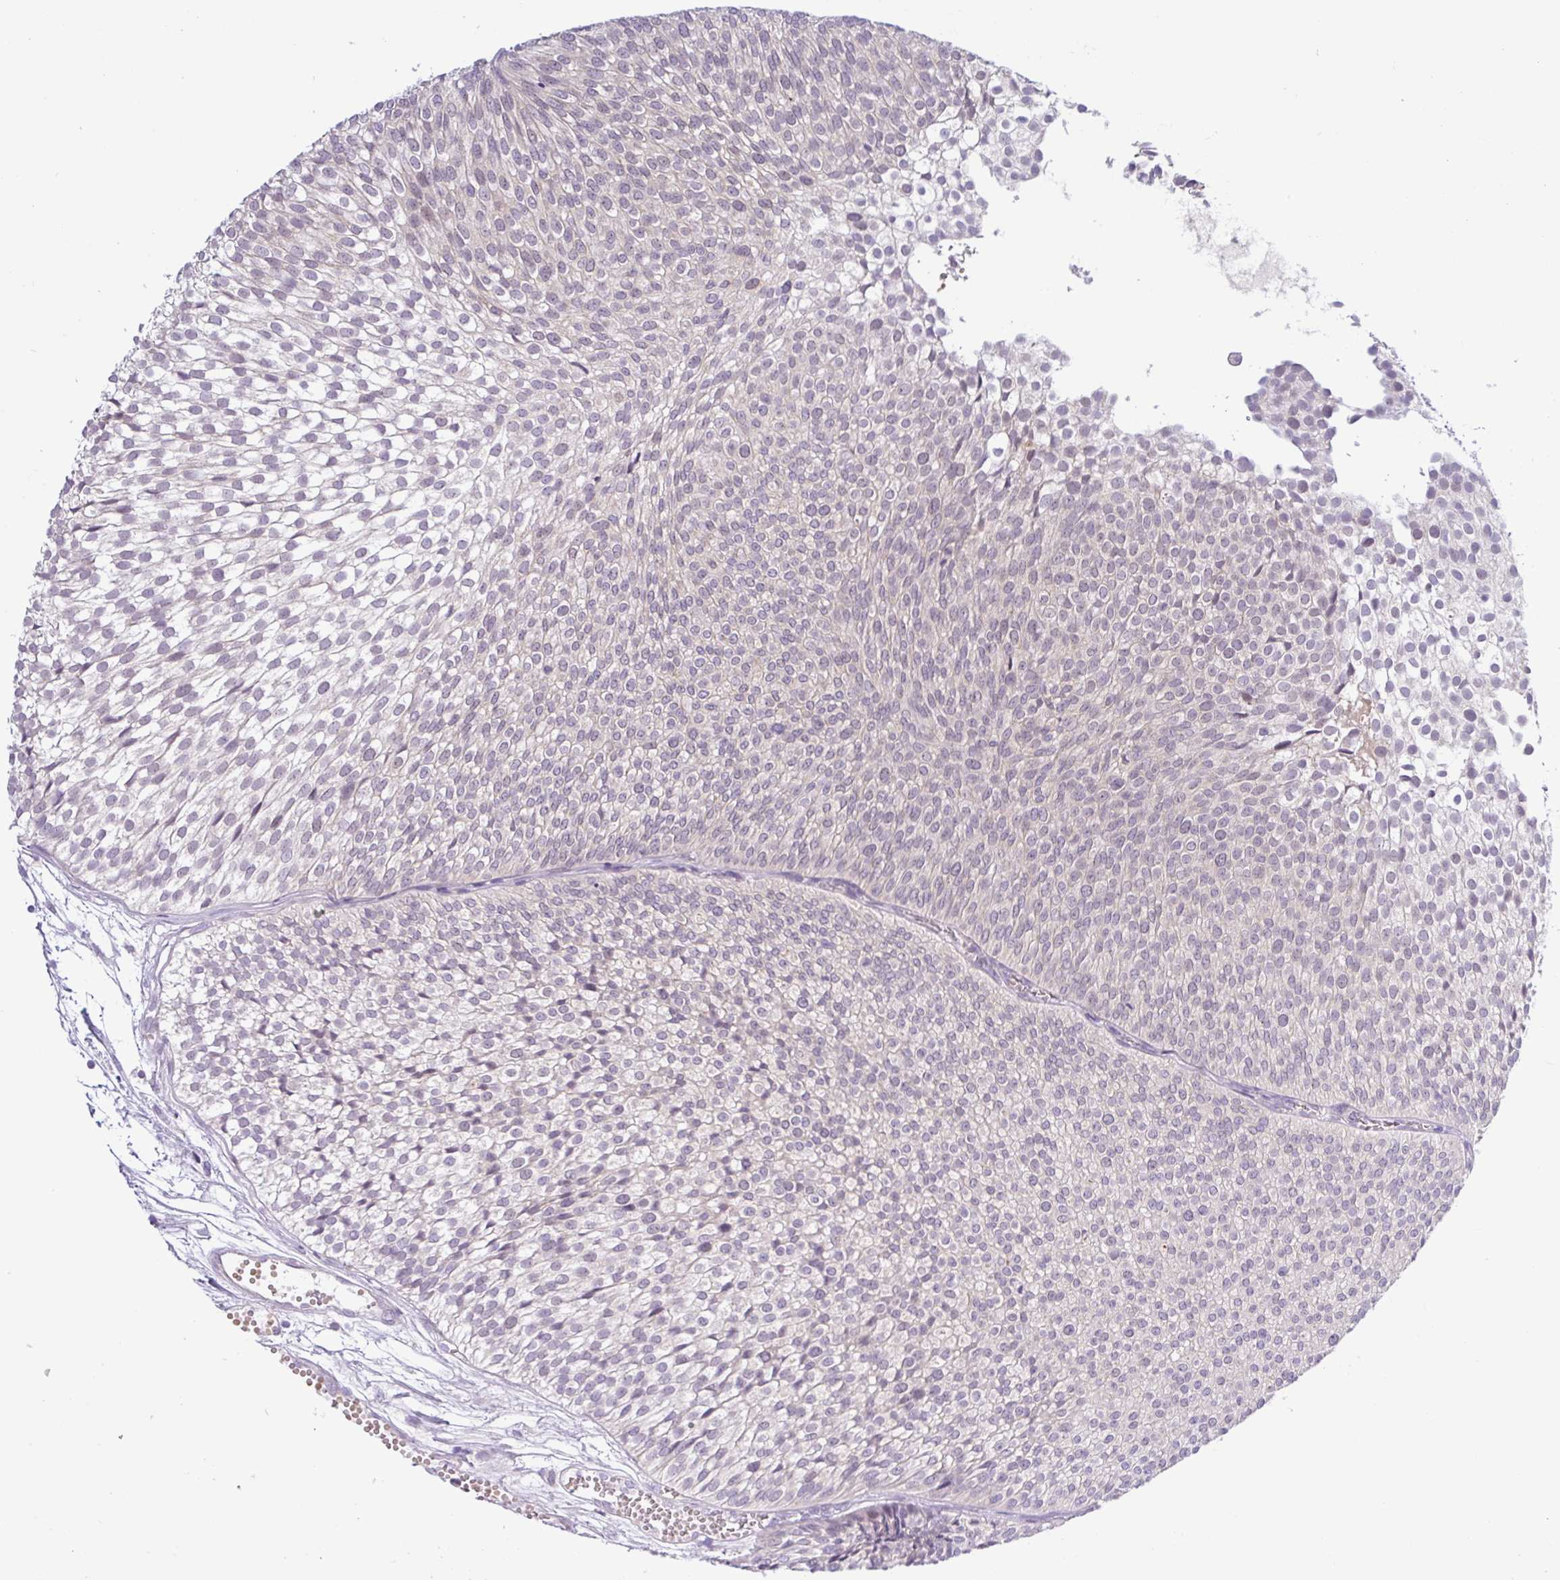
{"staining": {"intensity": "negative", "quantity": "none", "location": "none"}, "tissue": "urothelial cancer", "cell_type": "Tumor cells", "image_type": "cancer", "snomed": [{"axis": "morphology", "description": "Urothelial carcinoma, Low grade"}, {"axis": "topography", "description": "Urinary bladder"}], "caption": "A photomicrograph of human urothelial cancer is negative for staining in tumor cells.", "gene": "TONSL", "patient": {"sex": "male", "age": 91}}